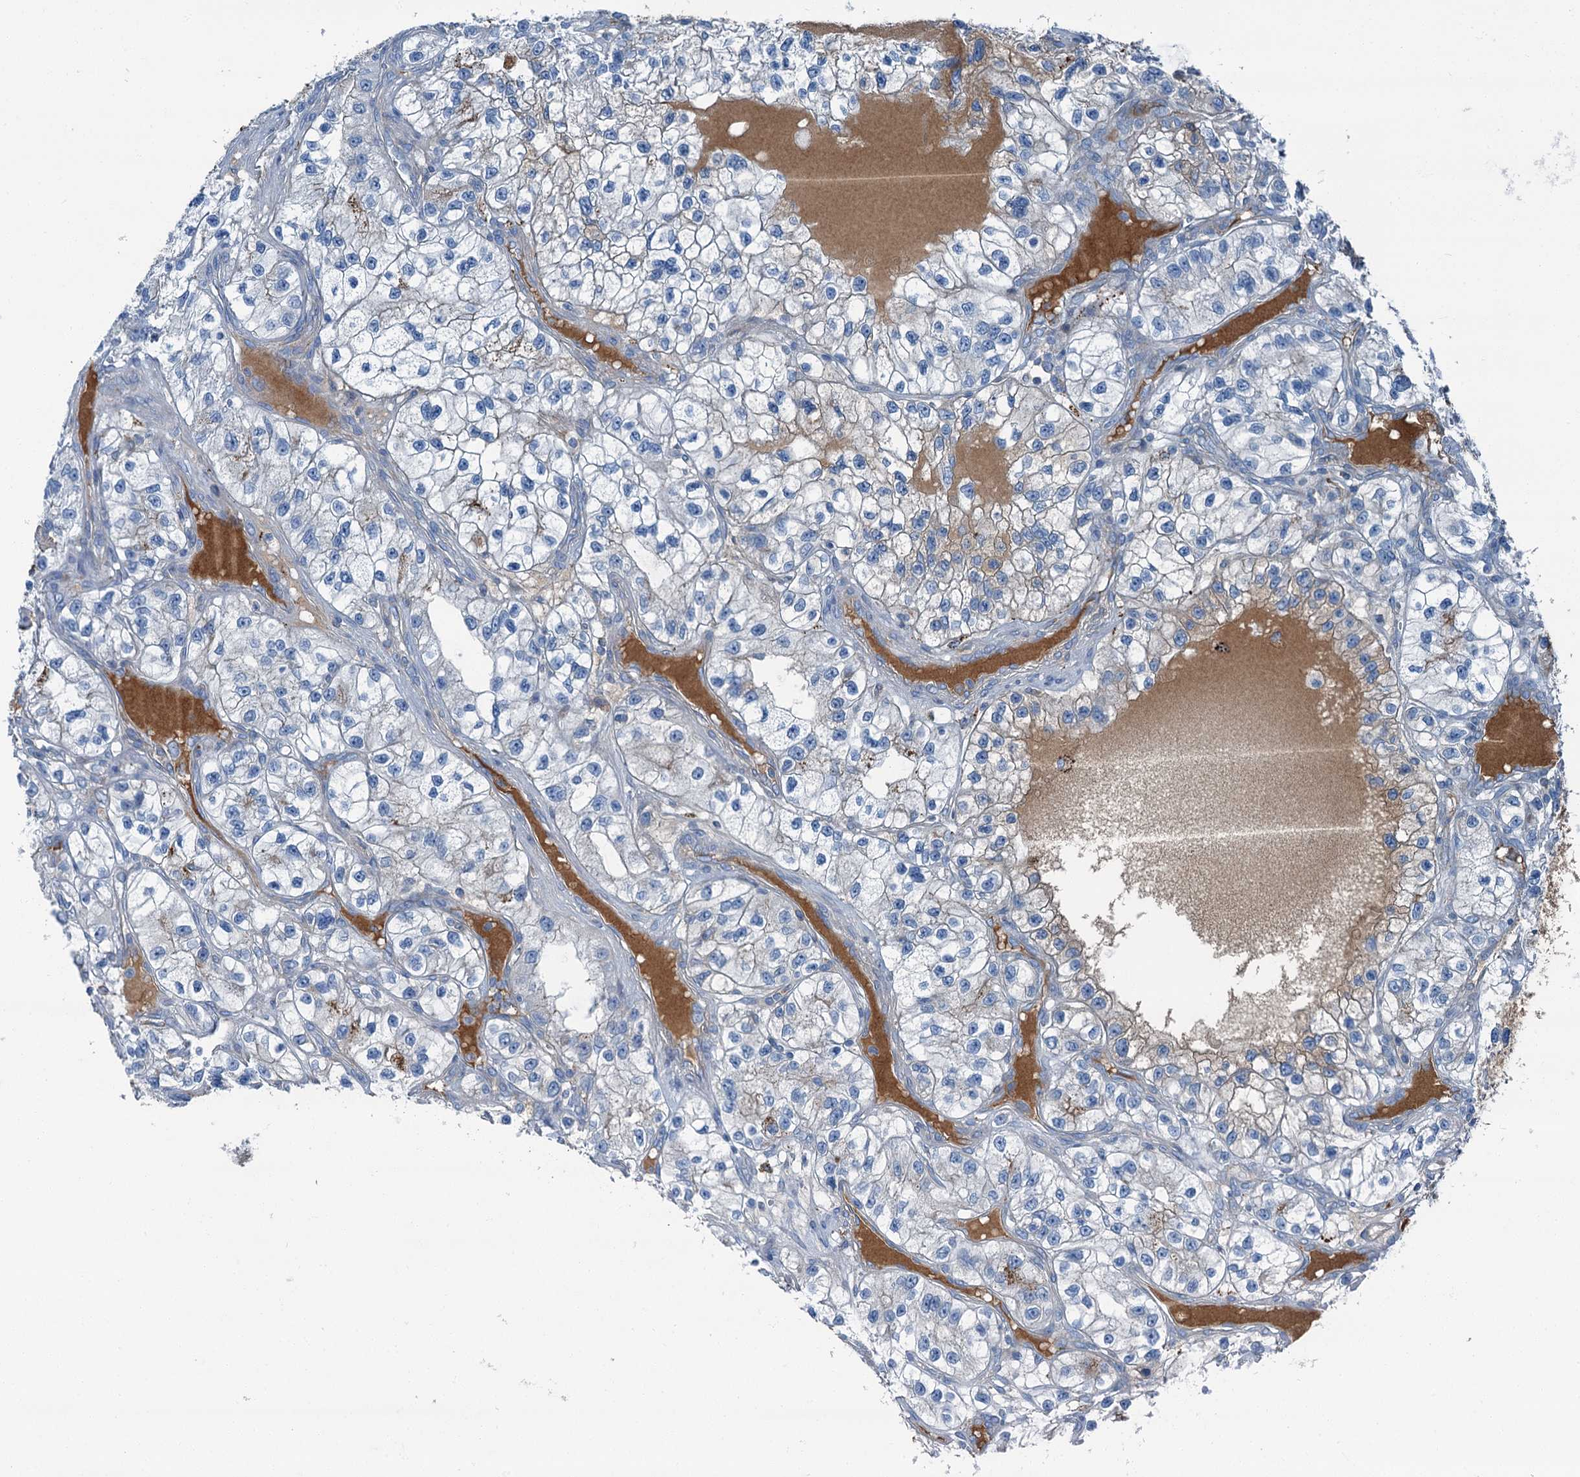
{"staining": {"intensity": "negative", "quantity": "none", "location": "none"}, "tissue": "renal cancer", "cell_type": "Tumor cells", "image_type": "cancer", "snomed": [{"axis": "morphology", "description": "Adenocarcinoma, NOS"}, {"axis": "topography", "description": "Kidney"}], "caption": "Human renal cancer stained for a protein using immunohistochemistry displays no staining in tumor cells.", "gene": "AXL", "patient": {"sex": "female", "age": 57}}